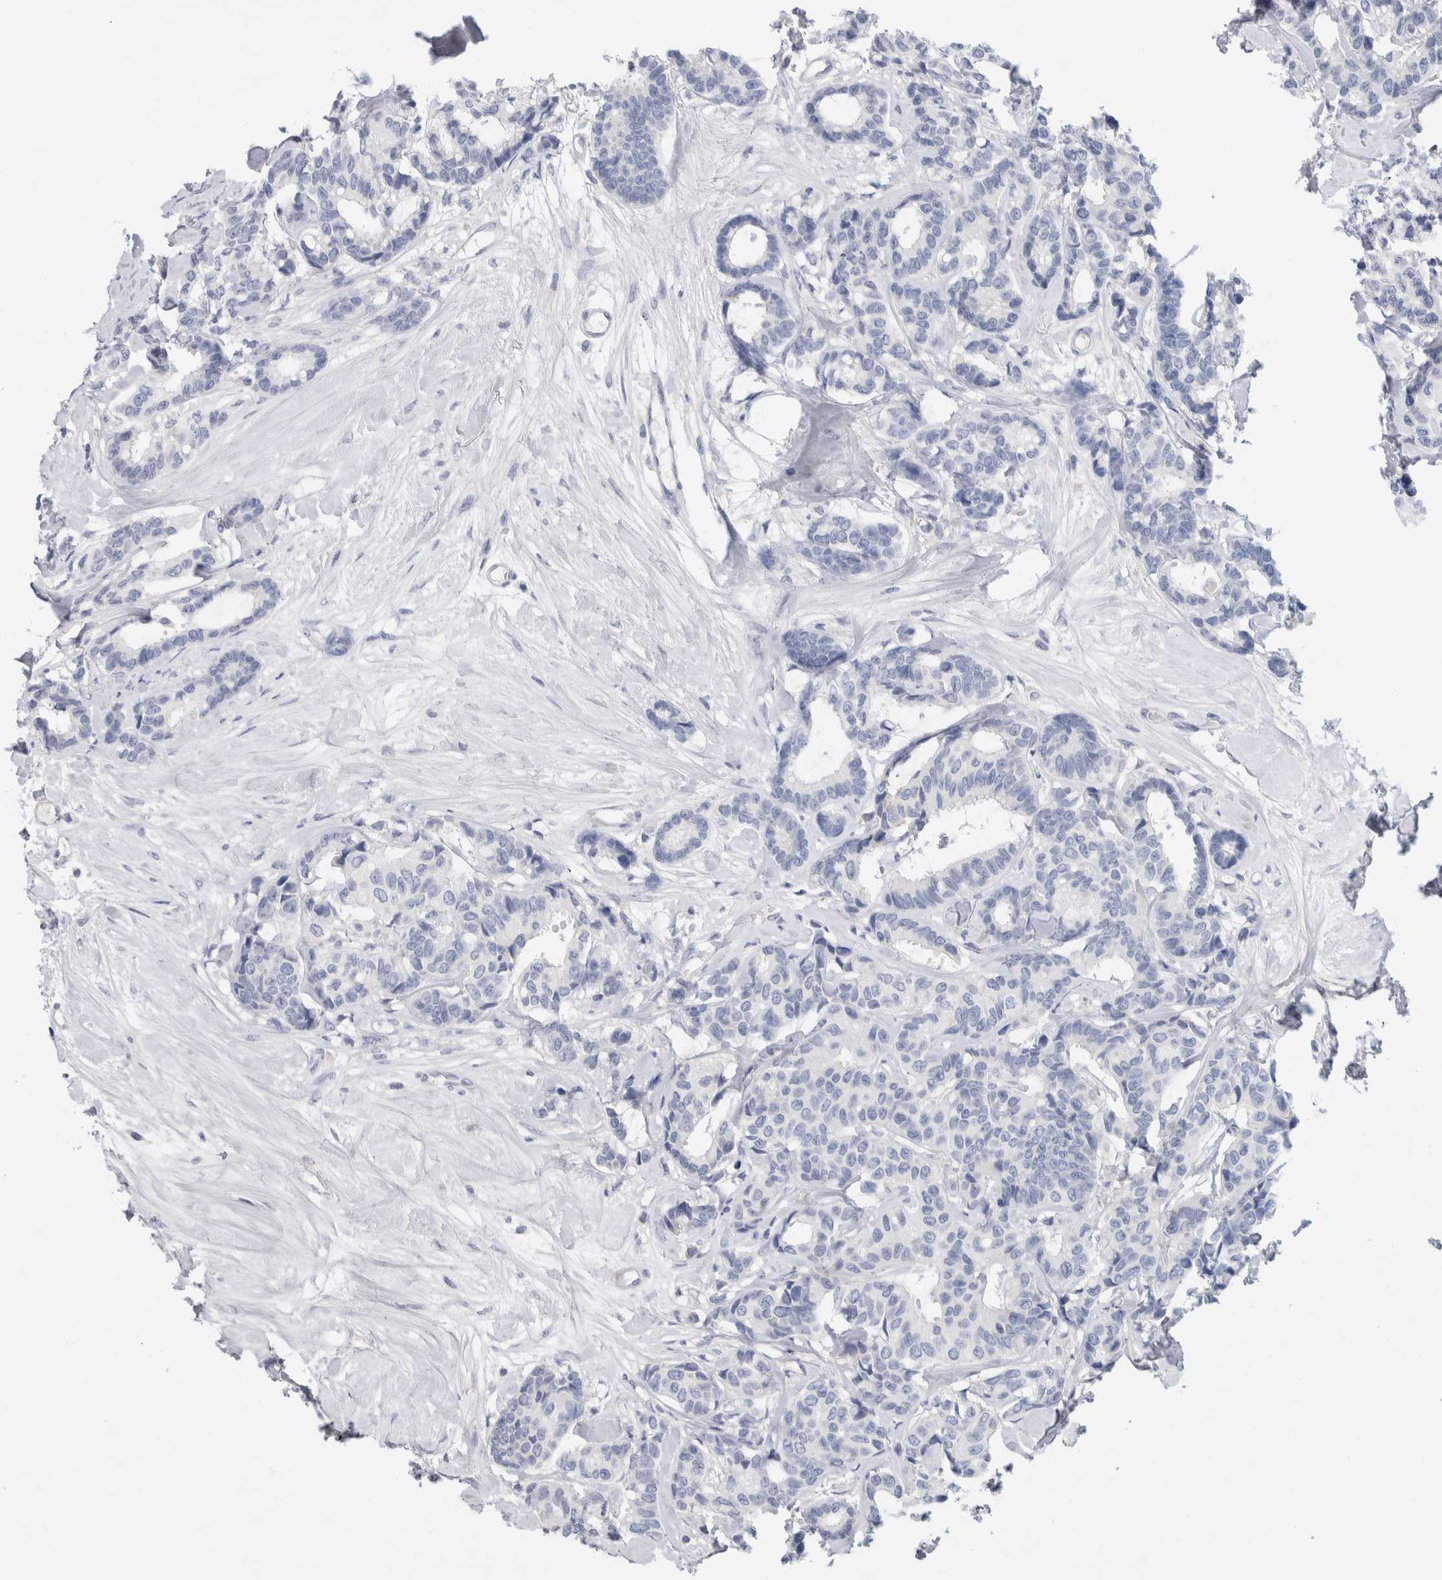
{"staining": {"intensity": "negative", "quantity": "none", "location": "none"}, "tissue": "breast cancer", "cell_type": "Tumor cells", "image_type": "cancer", "snomed": [{"axis": "morphology", "description": "Duct carcinoma"}, {"axis": "topography", "description": "Breast"}], "caption": "IHC of human breast invasive ductal carcinoma shows no staining in tumor cells.", "gene": "TARBP1", "patient": {"sex": "female", "age": 87}}